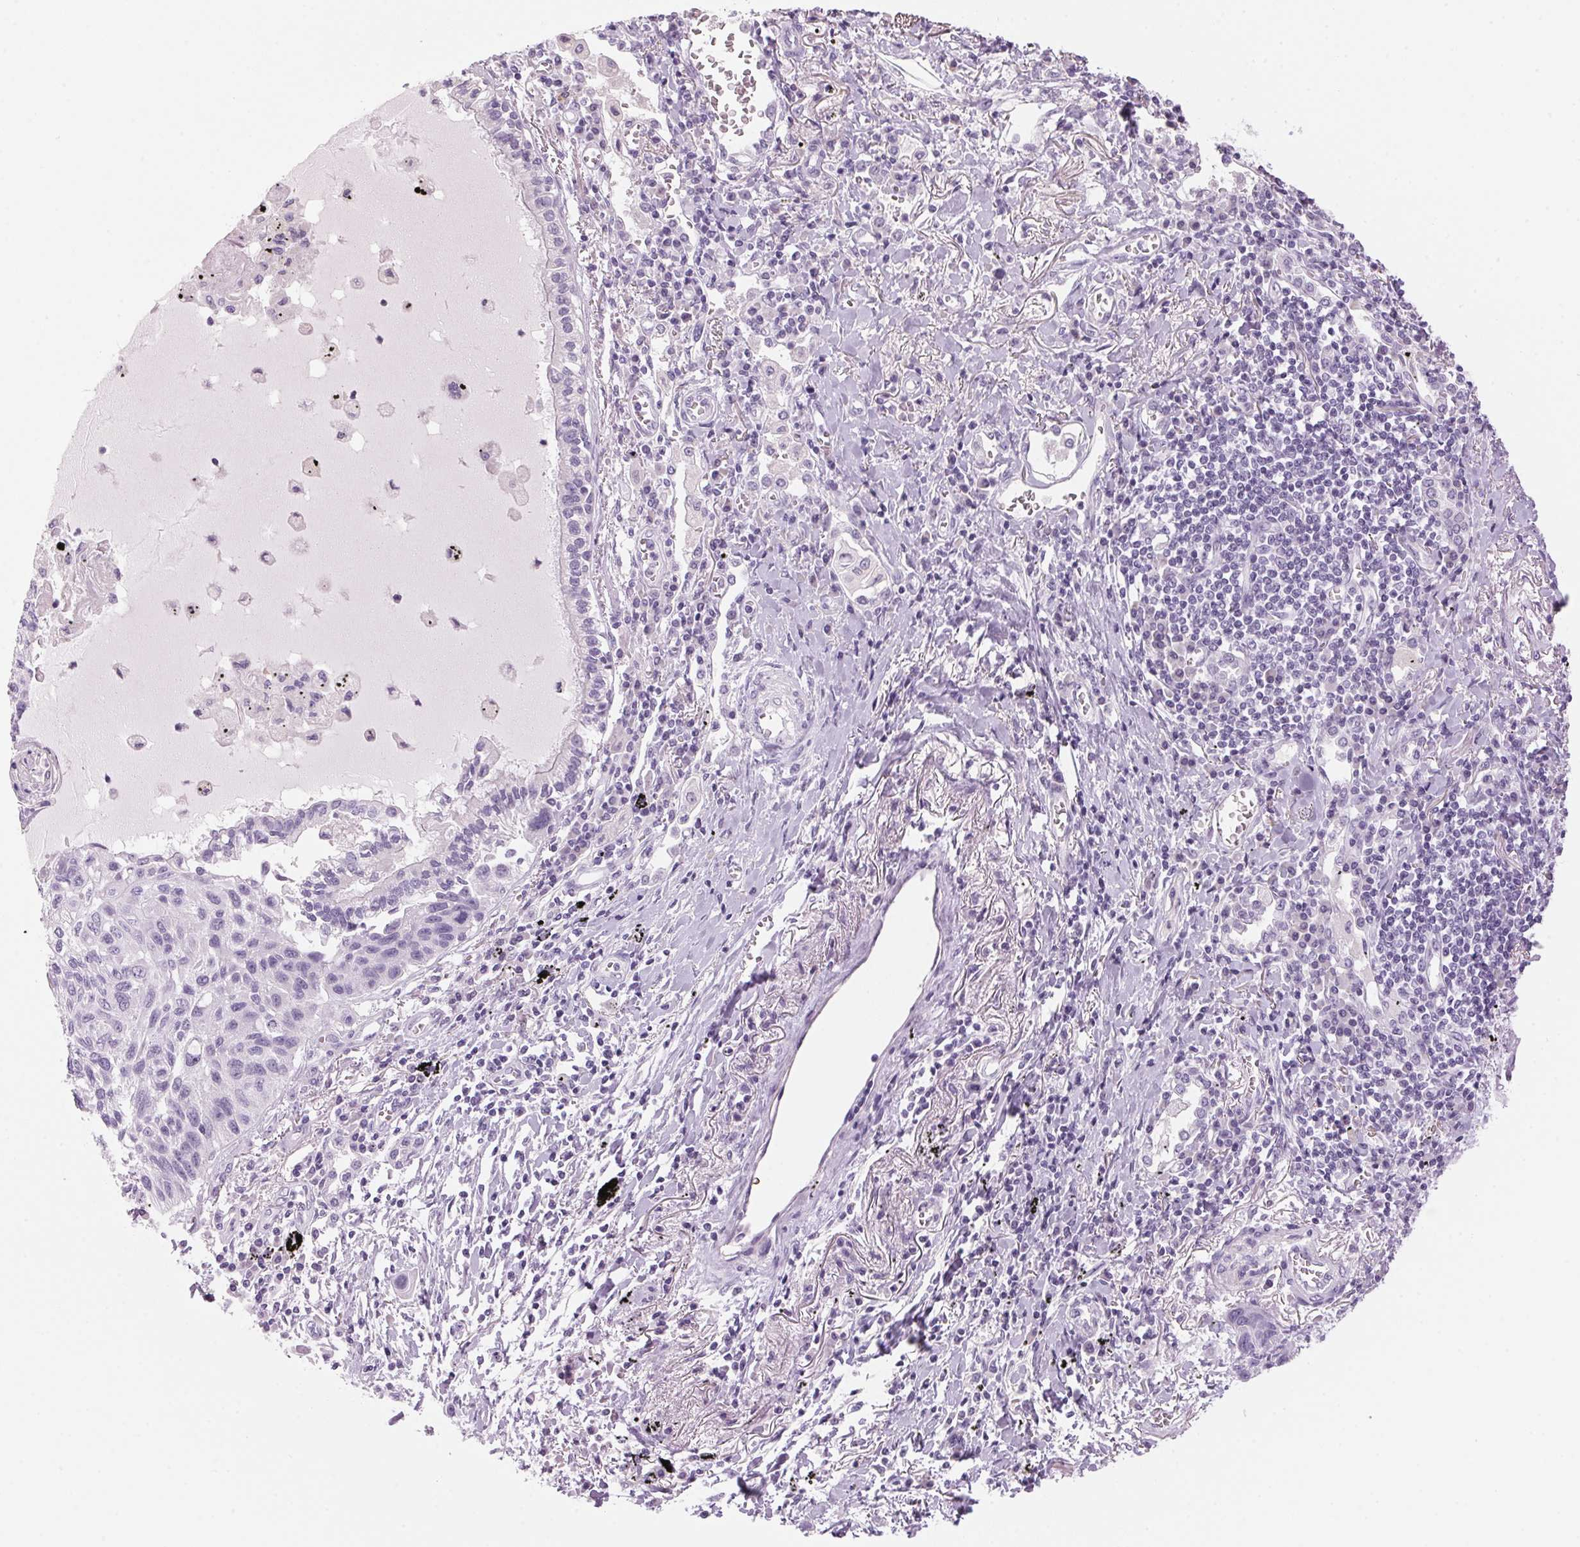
{"staining": {"intensity": "negative", "quantity": "none", "location": "none"}, "tissue": "lung cancer", "cell_type": "Tumor cells", "image_type": "cancer", "snomed": [{"axis": "morphology", "description": "Squamous cell carcinoma, NOS"}, {"axis": "topography", "description": "Lung"}], "caption": "The IHC histopathology image has no significant positivity in tumor cells of lung cancer (squamous cell carcinoma) tissue.", "gene": "ADAM20", "patient": {"sex": "male", "age": 78}}